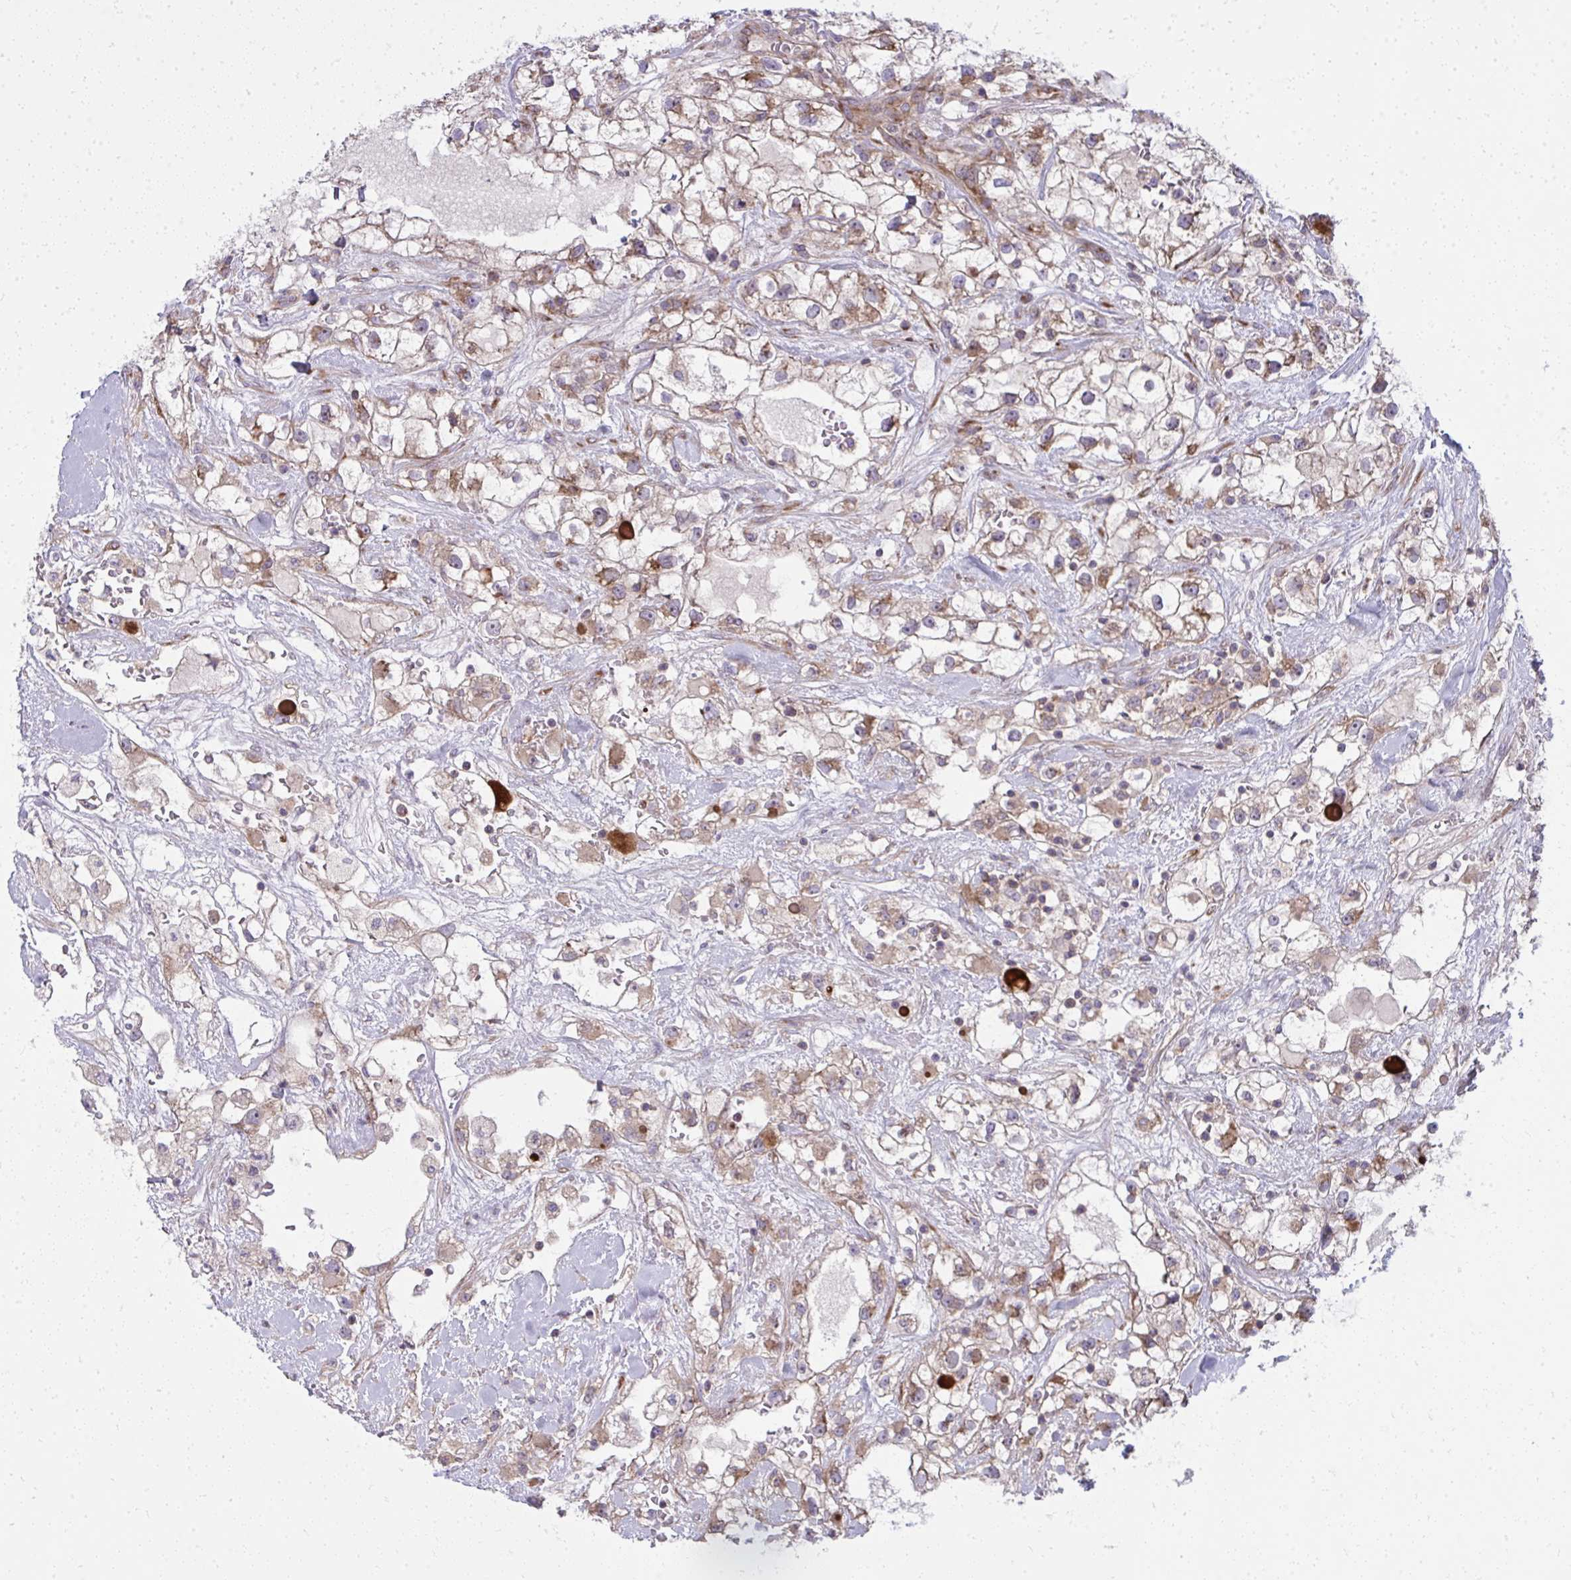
{"staining": {"intensity": "moderate", "quantity": "25%-75%", "location": "cytoplasmic/membranous"}, "tissue": "renal cancer", "cell_type": "Tumor cells", "image_type": "cancer", "snomed": [{"axis": "morphology", "description": "Adenocarcinoma, NOS"}, {"axis": "topography", "description": "Kidney"}], "caption": "Immunohistochemical staining of renal cancer reveals moderate cytoplasmic/membranous protein positivity in approximately 25%-75% of tumor cells.", "gene": "GFPT2", "patient": {"sex": "male", "age": 59}}